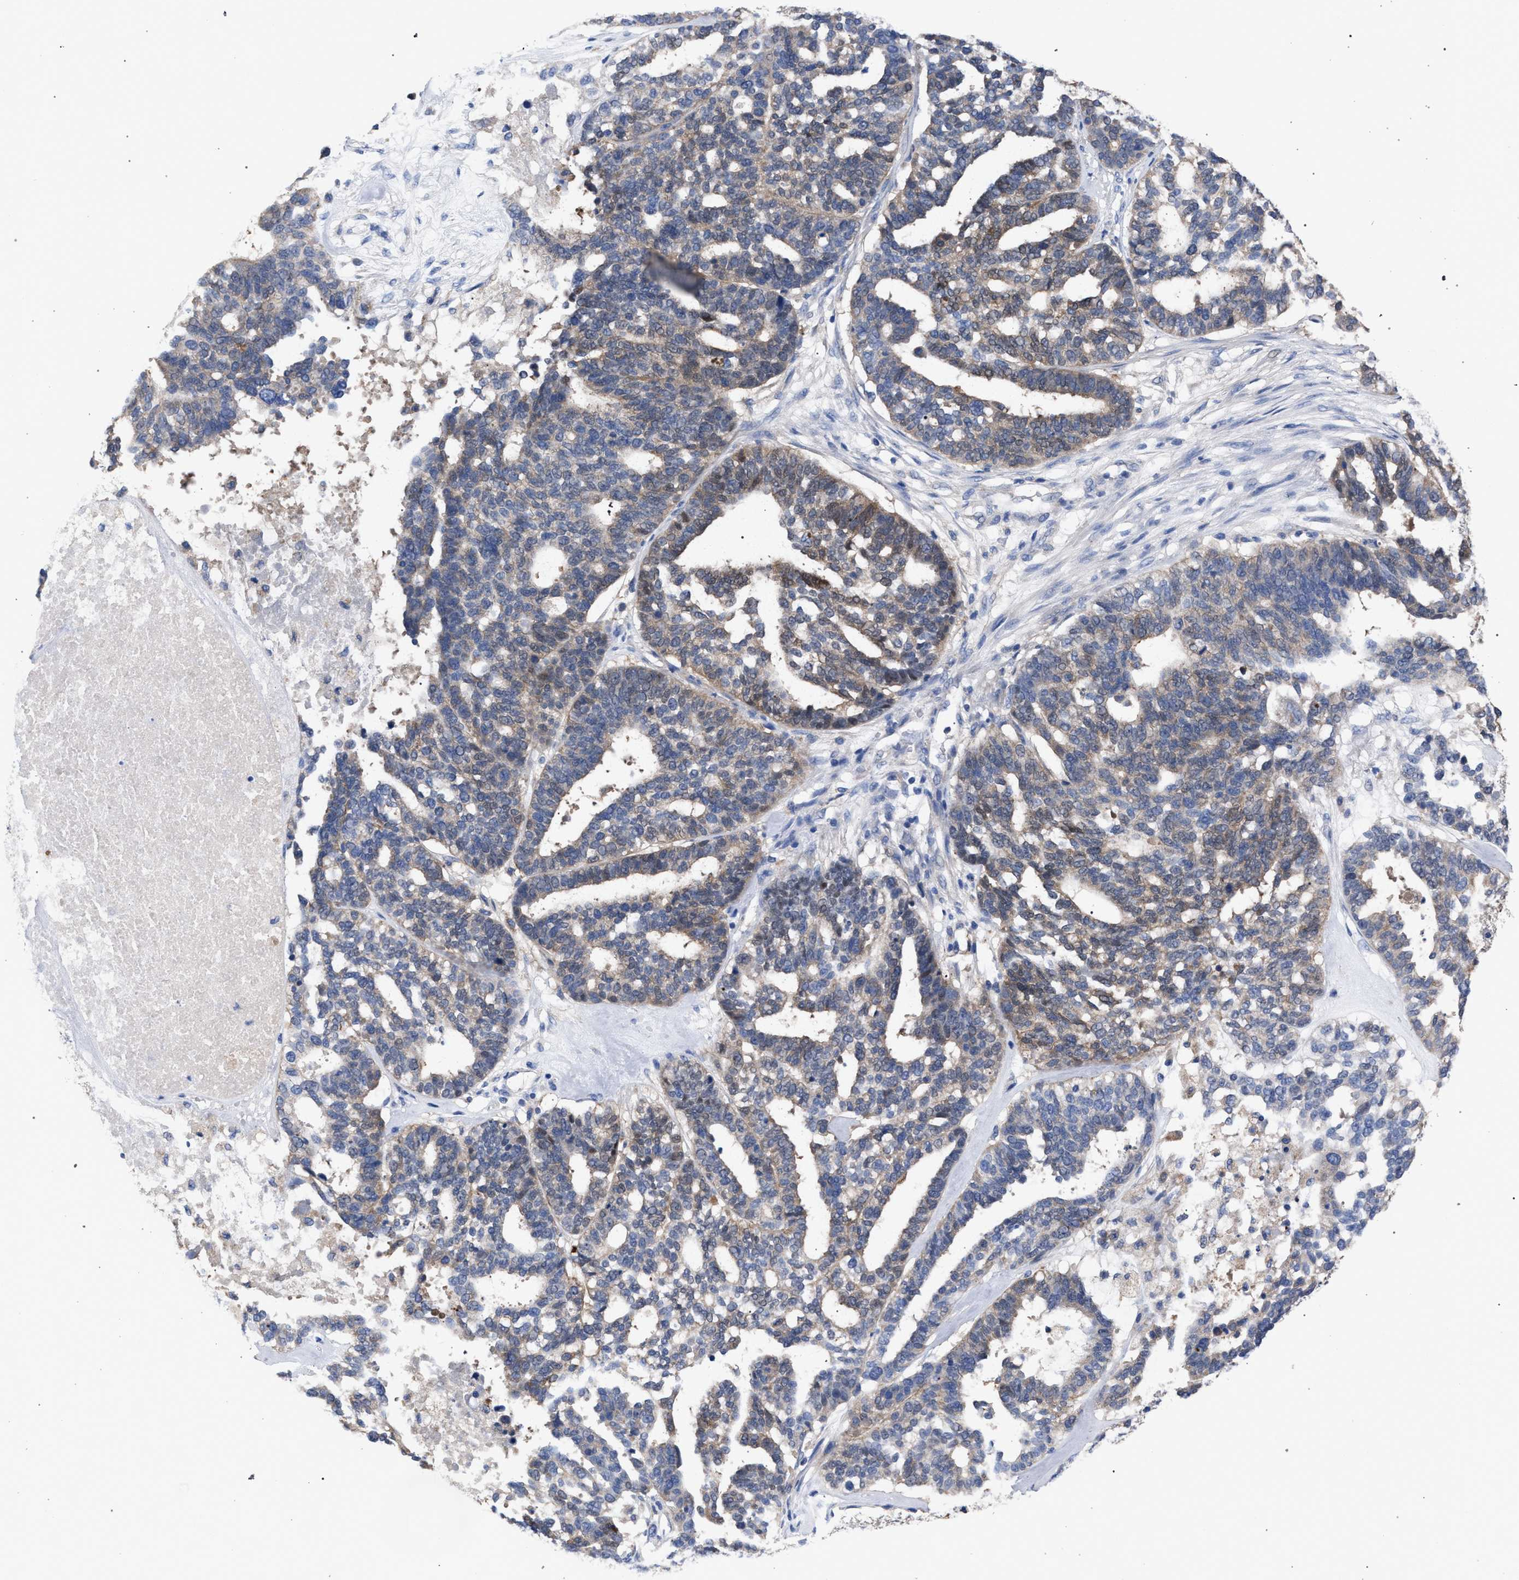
{"staining": {"intensity": "moderate", "quantity": "<25%", "location": "cytoplasmic/membranous"}, "tissue": "ovarian cancer", "cell_type": "Tumor cells", "image_type": "cancer", "snomed": [{"axis": "morphology", "description": "Cystadenocarcinoma, serous, NOS"}, {"axis": "topography", "description": "Ovary"}], "caption": "Immunohistochemical staining of ovarian serous cystadenocarcinoma reveals low levels of moderate cytoplasmic/membranous protein positivity in about <25% of tumor cells.", "gene": "GMPR", "patient": {"sex": "female", "age": 59}}